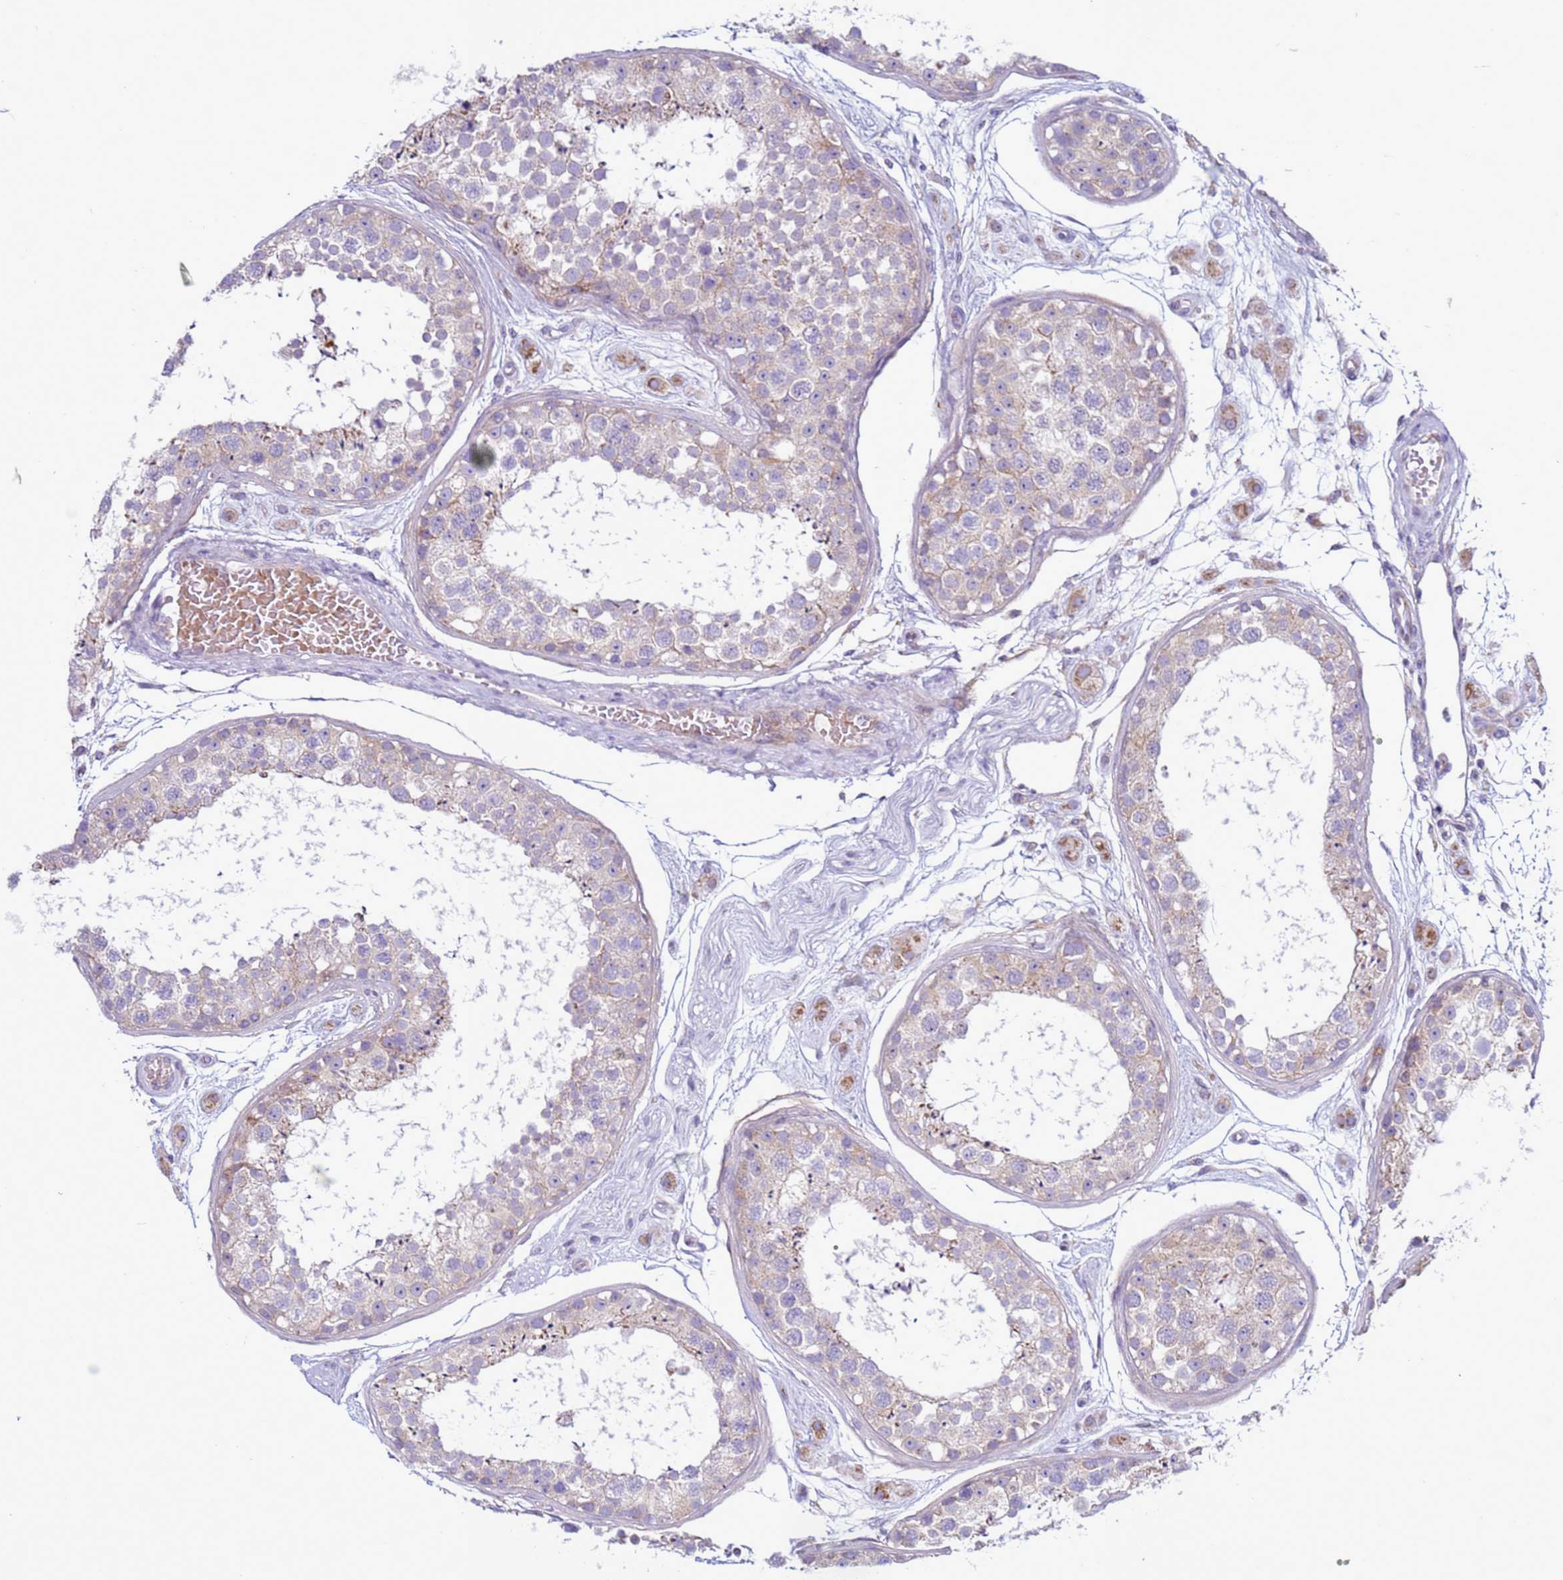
{"staining": {"intensity": "weak", "quantity": "<25%", "location": "cytoplasmic/membranous"}, "tissue": "testis", "cell_type": "Cells in seminiferous ducts", "image_type": "normal", "snomed": [{"axis": "morphology", "description": "Normal tissue, NOS"}, {"axis": "topography", "description": "Testis"}], "caption": "An immunohistochemistry histopathology image of unremarkable testis is shown. There is no staining in cells in seminiferous ducts of testis. The staining is performed using DAB brown chromogen with nuclei counter-stained in using hematoxylin.", "gene": "ABHD17B", "patient": {"sex": "male", "age": 25}}